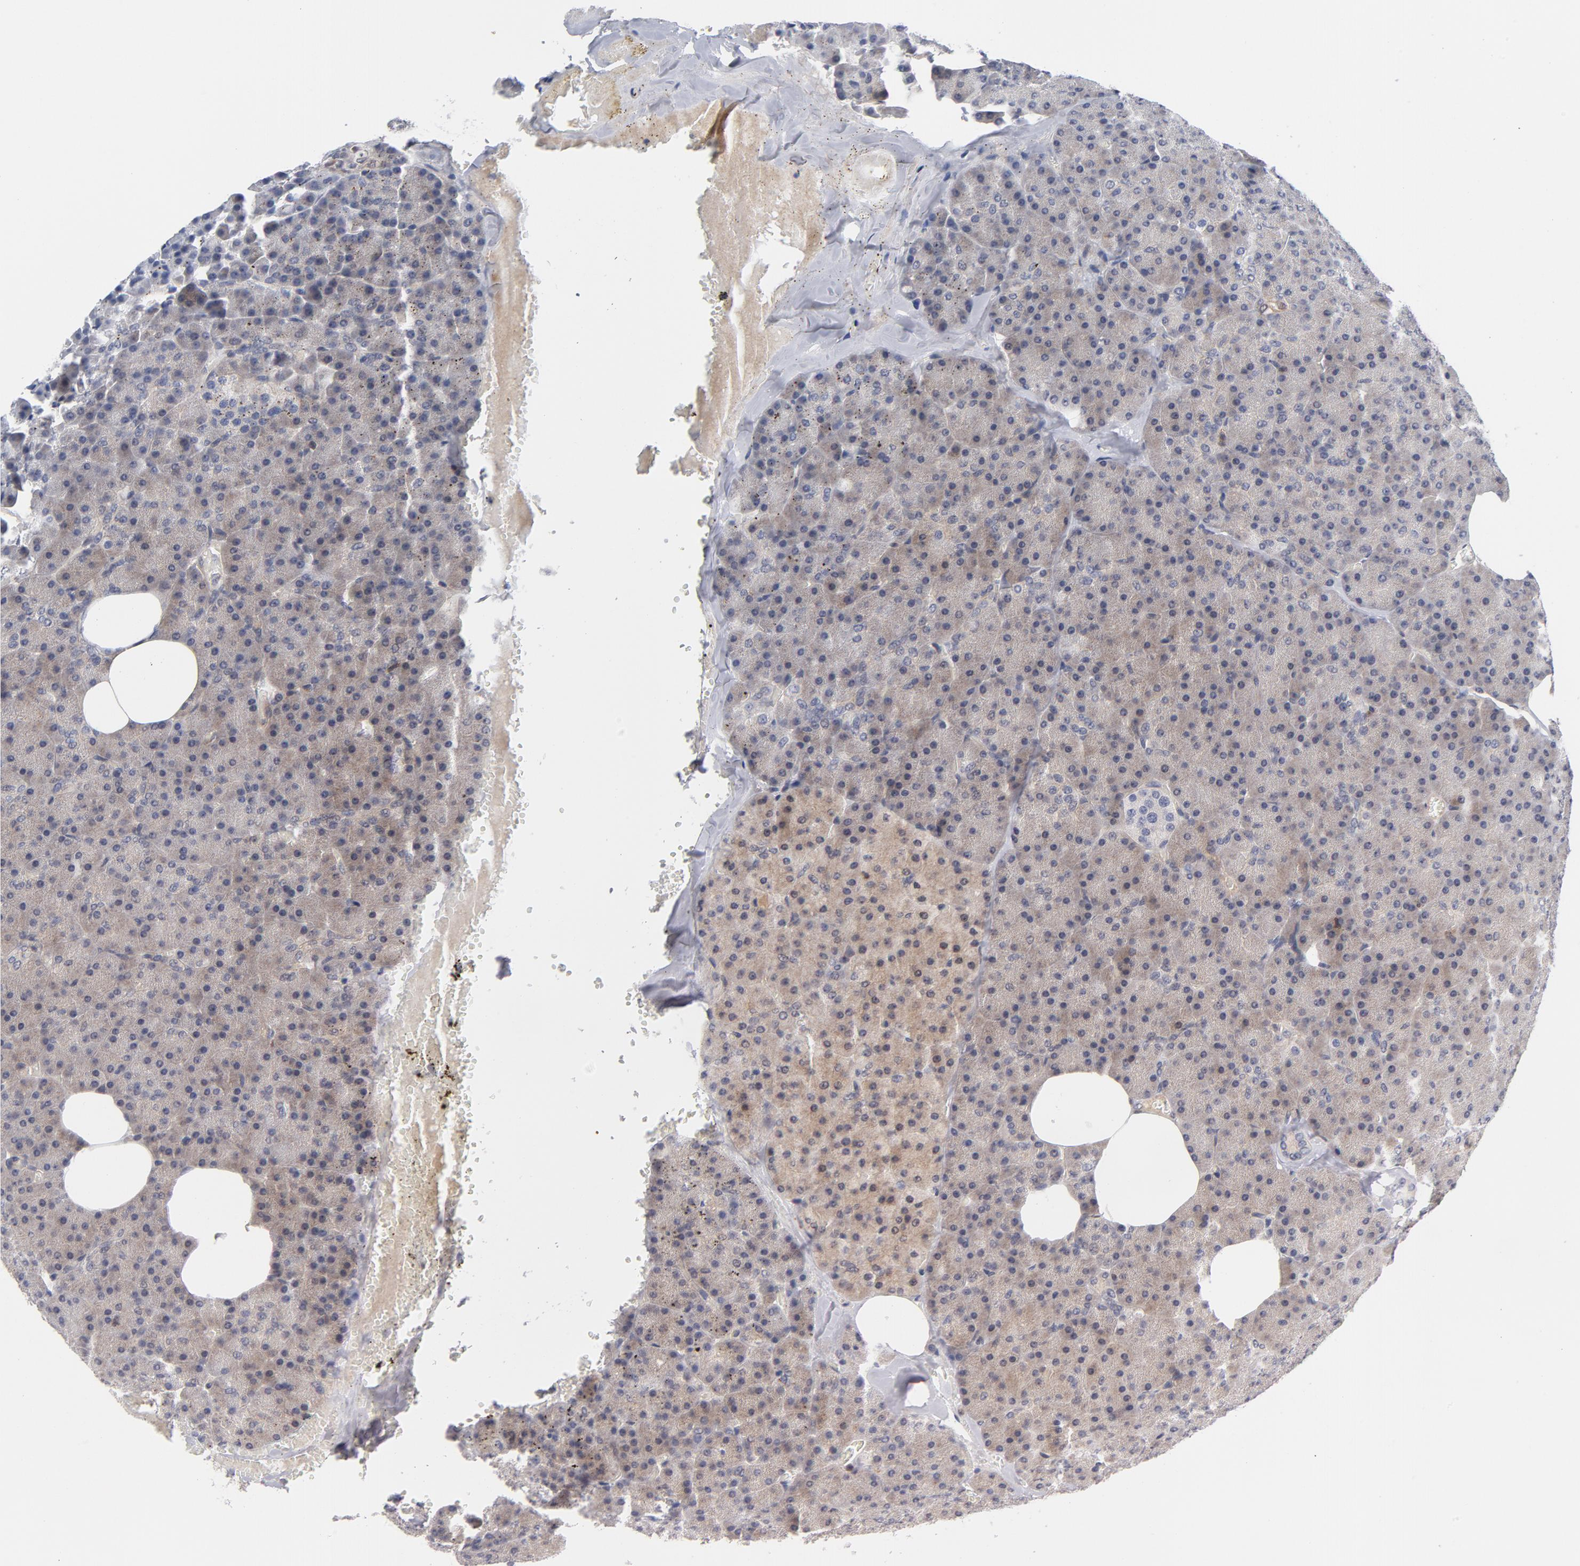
{"staining": {"intensity": "negative", "quantity": "none", "location": "none"}, "tissue": "pancreas", "cell_type": "Exocrine glandular cells", "image_type": "normal", "snomed": [{"axis": "morphology", "description": "Normal tissue, NOS"}, {"axis": "topography", "description": "Pancreas"}], "caption": "Immunohistochemical staining of unremarkable pancreas shows no significant positivity in exocrine glandular cells.", "gene": "TRADD", "patient": {"sex": "female", "age": 35}}